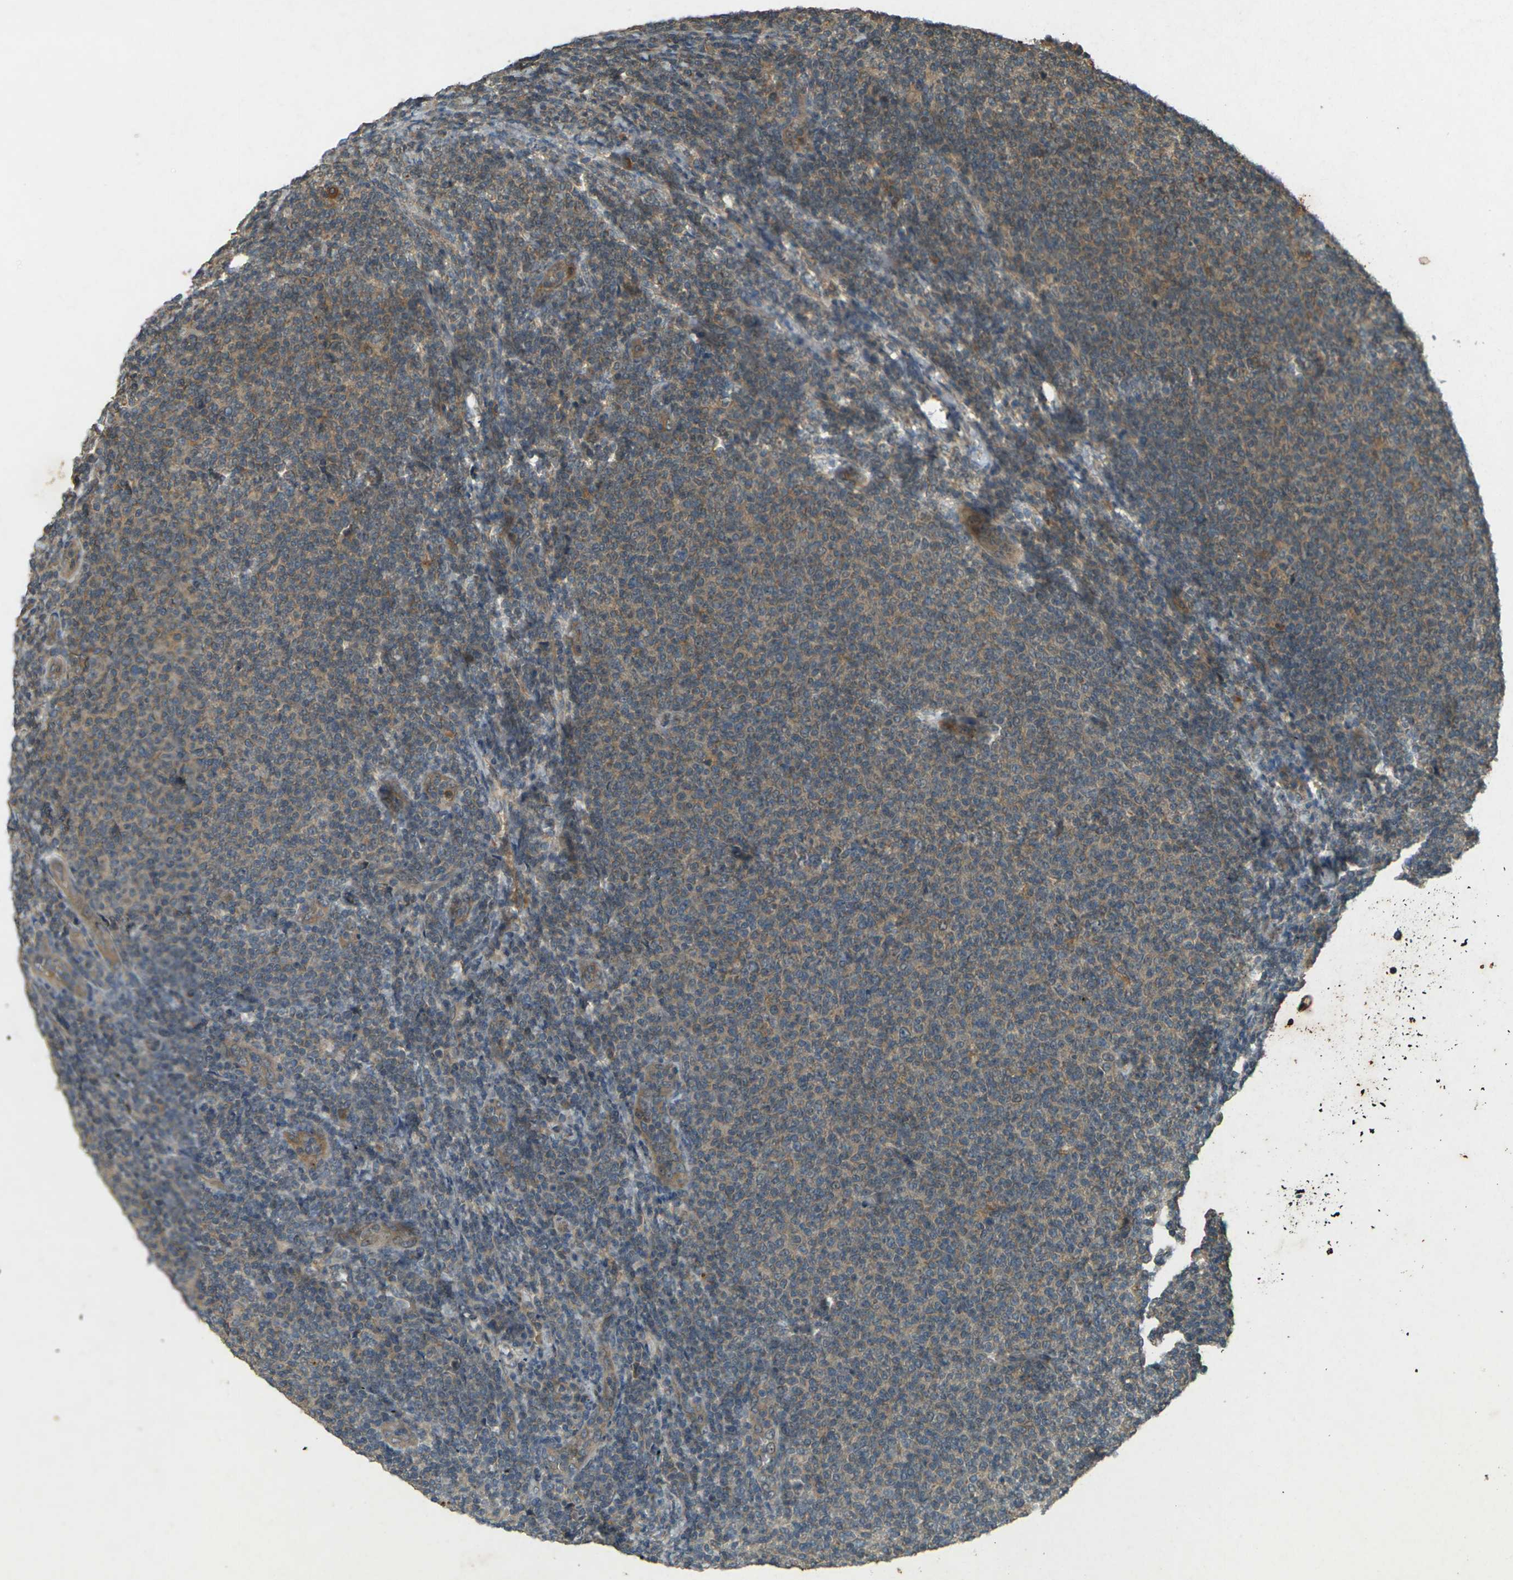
{"staining": {"intensity": "moderate", "quantity": ">75%", "location": "cytoplasmic/membranous"}, "tissue": "lymphoma", "cell_type": "Tumor cells", "image_type": "cancer", "snomed": [{"axis": "morphology", "description": "Malignant lymphoma, non-Hodgkin's type, Low grade"}, {"axis": "topography", "description": "Lymph node"}], "caption": "Malignant lymphoma, non-Hodgkin's type (low-grade) stained with IHC displays moderate cytoplasmic/membranous staining in approximately >75% of tumor cells.", "gene": "TAP1", "patient": {"sex": "male", "age": 66}}